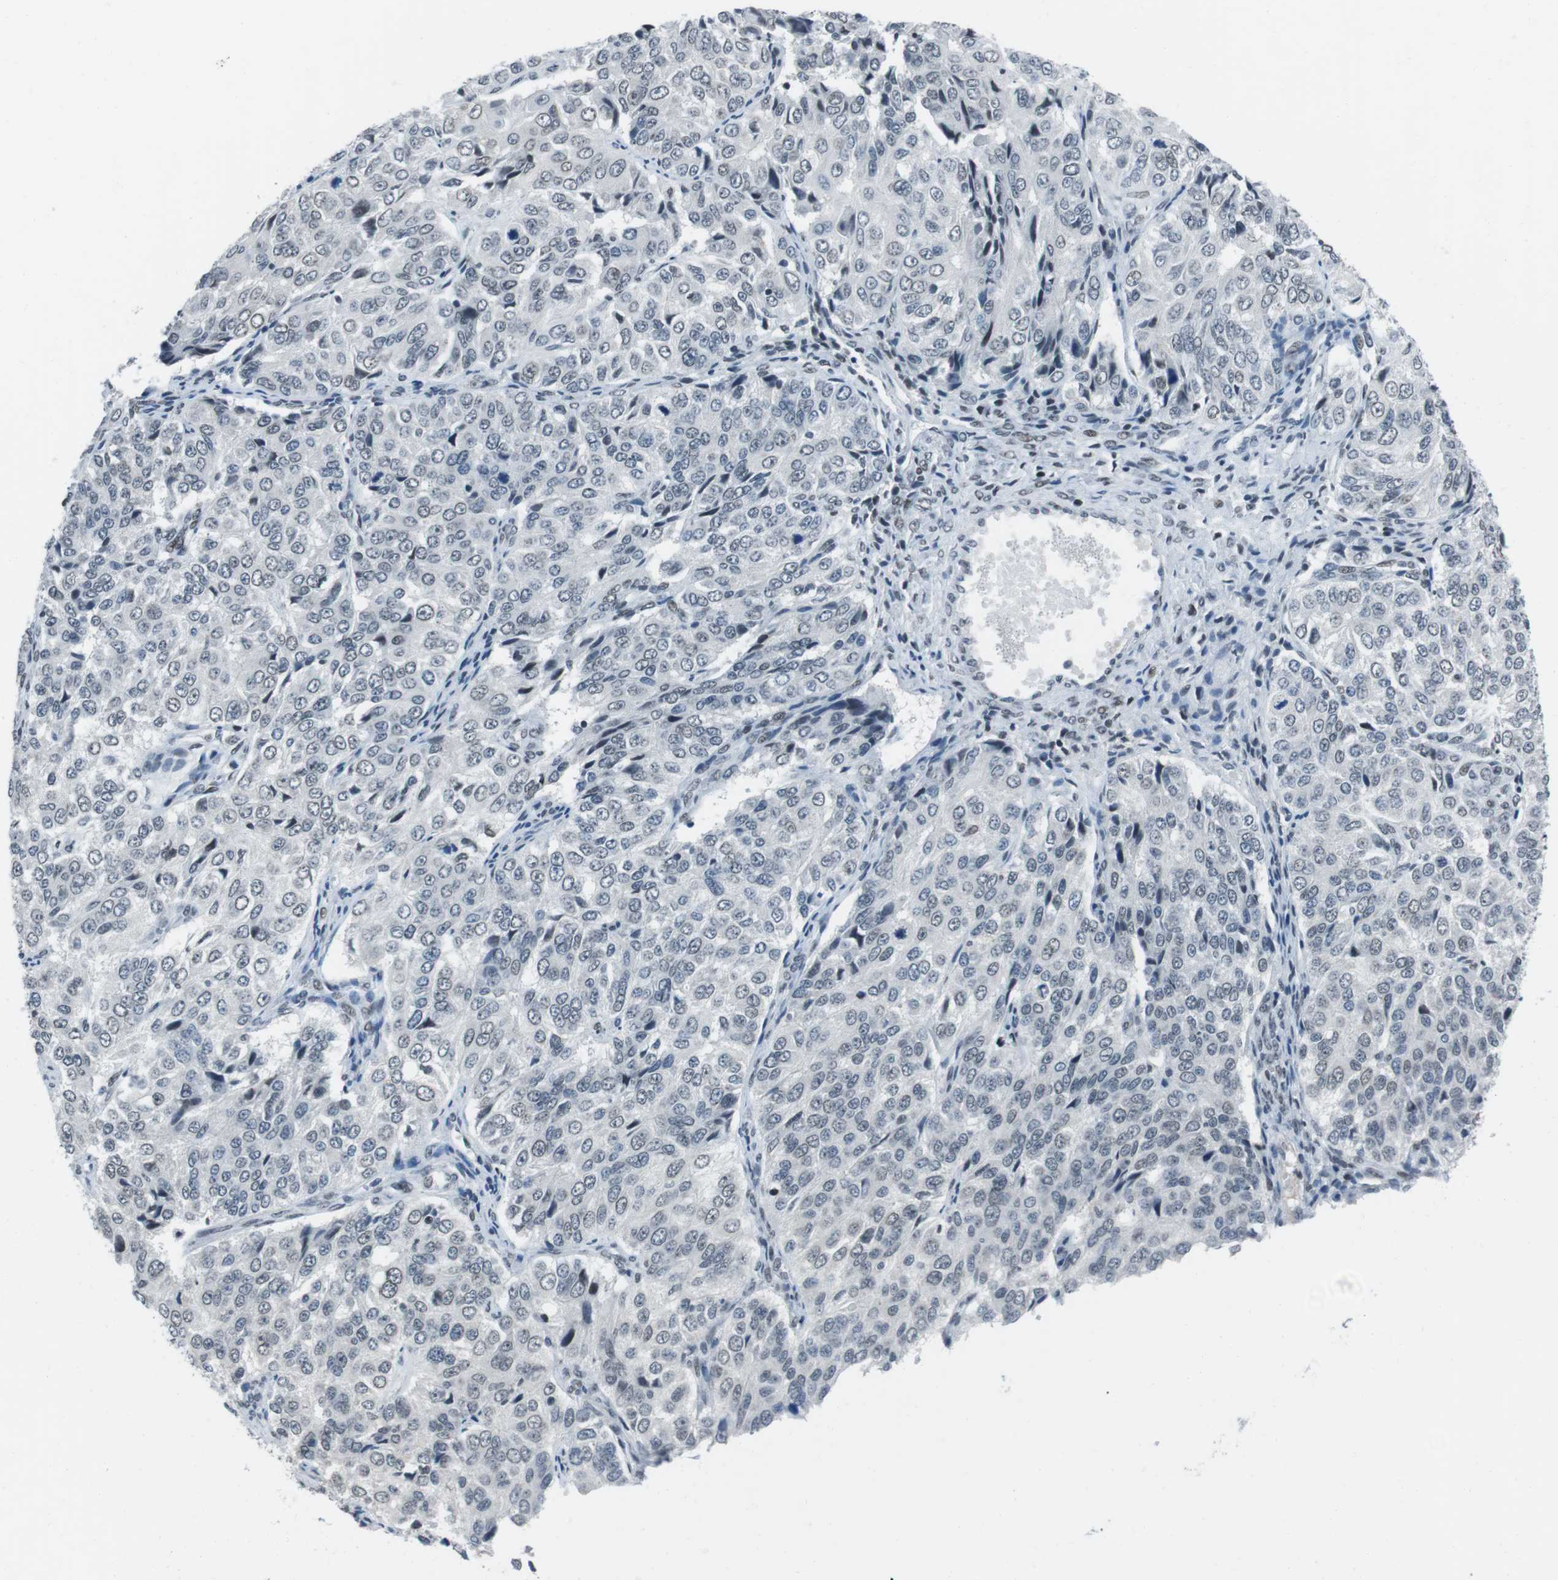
{"staining": {"intensity": "negative", "quantity": "none", "location": "none"}, "tissue": "ovarian cancer", "cell_type": "Tumor cells", "image_type": "cancer", "snomed": [{"axis": "morphology", "description": "Carcinoma, endometroid"}, {"axis": "topography", "description": "Ovary"}], "caption": "Tumor cells are negative for brown protein staining in ovarian cancer (endometroid carcinoma).", "gene": "MAD1L1", "patient": {"sex": "female", "age": 51}}